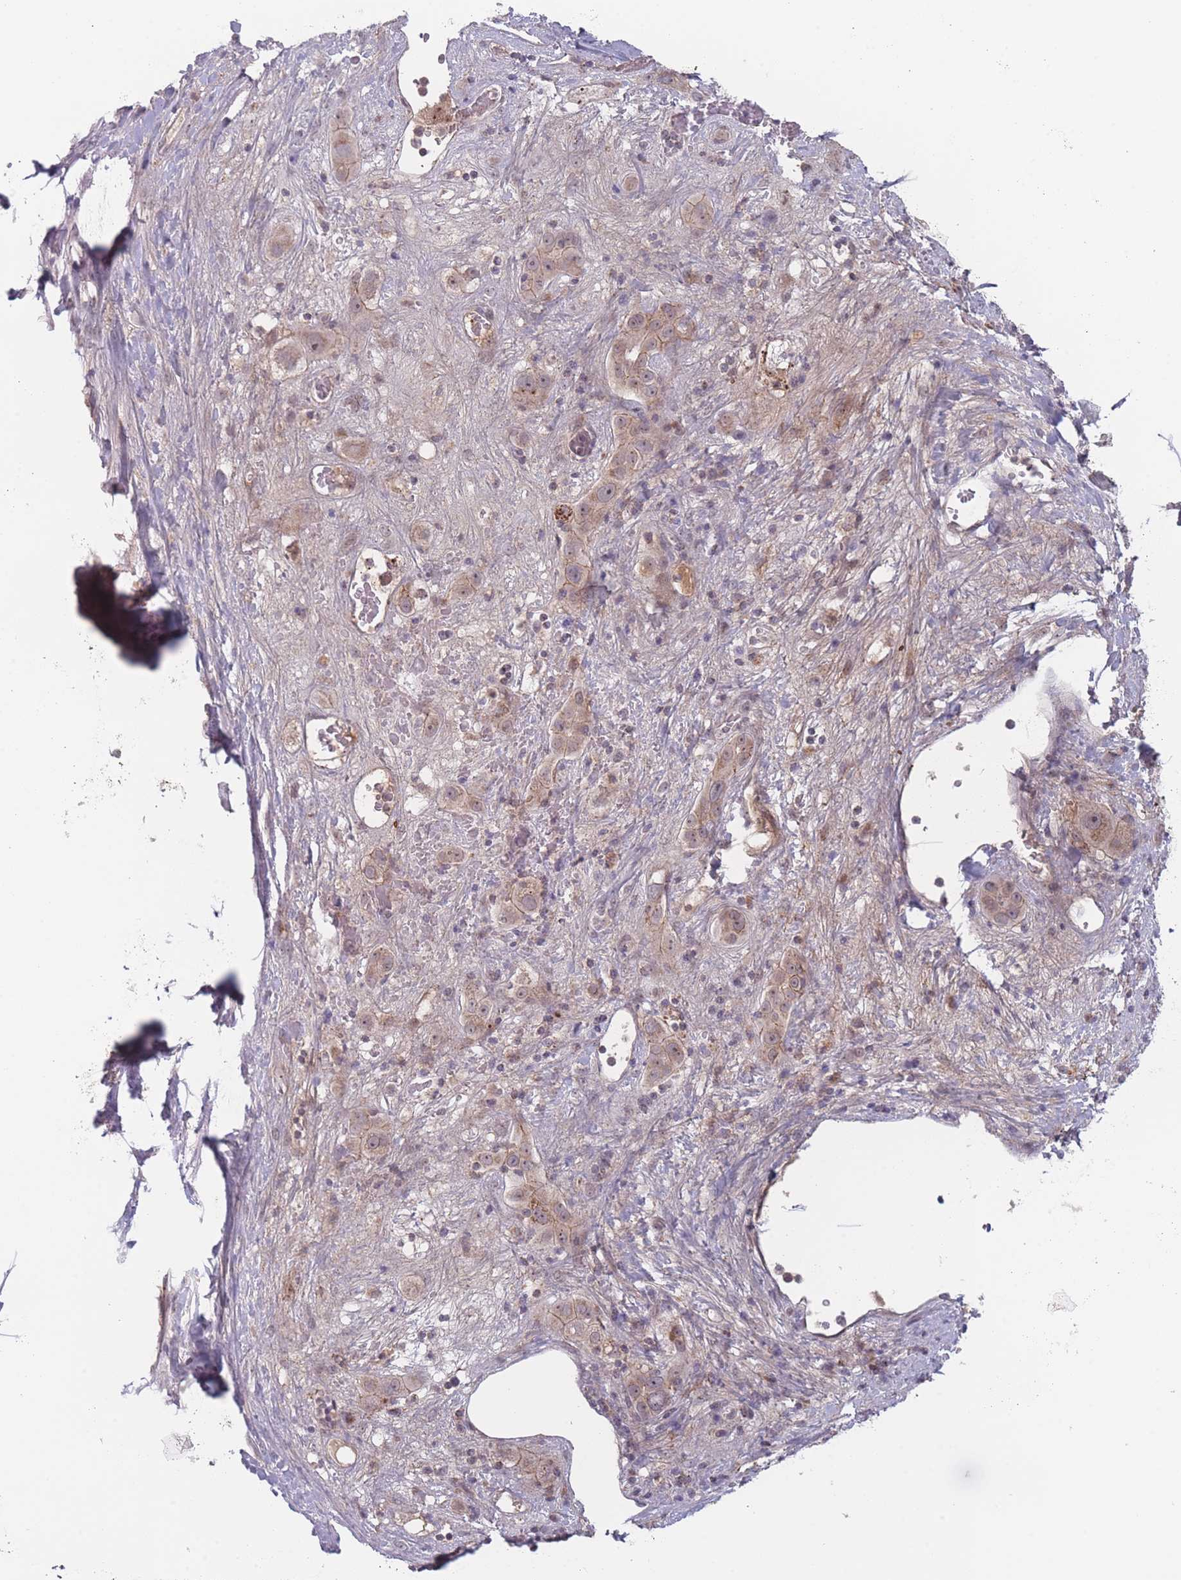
{"staining": {"intensity": "weak", "quantity": ">75%", "location": "cytoplasmic/membranous,nuclear"}, "tissue": "liver cancer", "cell_type": "Tumor cells", "image_type": "cancer", "snomed": [{"axis": "morphology", "description": "Carcinoma, Hepatocellular, NOS"}, {"axis": "topography", "description": "Liver"}], "caption": "Approximately >75% of tumor cells in human liver cancer (hepatocellular carcinoma) reveal weak cytoplasmic/membranous and nuclear protein expression as visualized by brown immunohistochemical staining.", "gene": "TMEM232", "patient": {"sex": "female", "age": 73}}